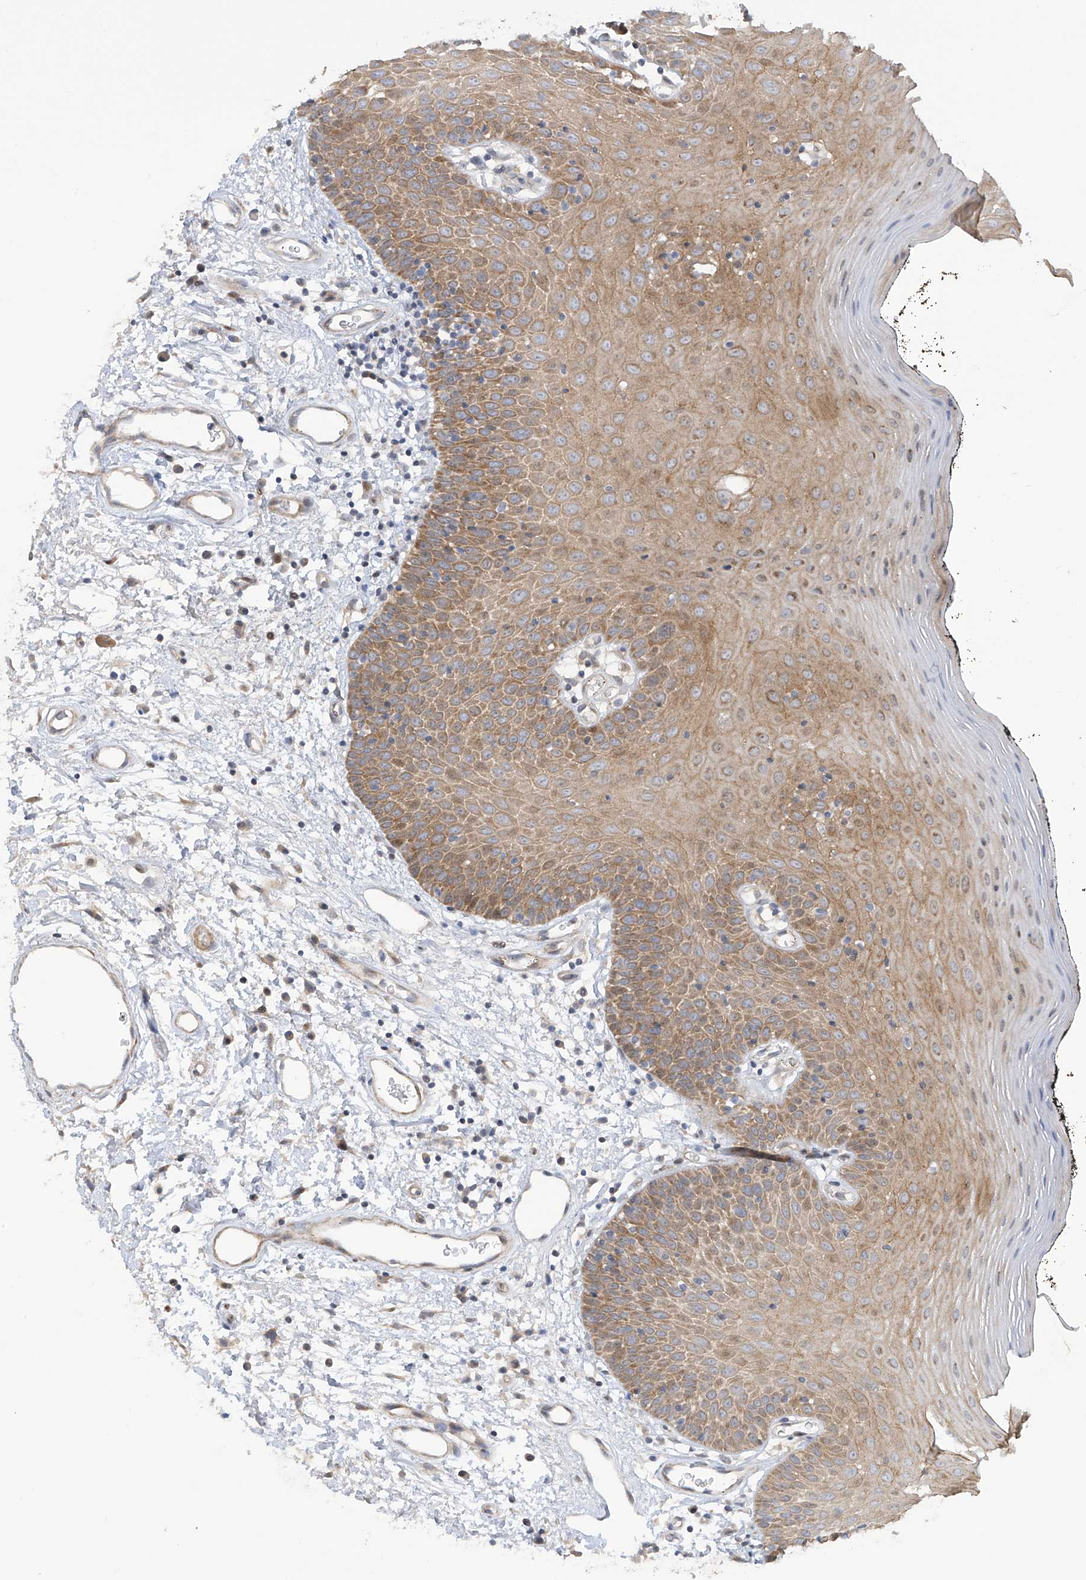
{"staining": {"intensity": "moderate", "quantity": ">75%", "location": "cytoplasmic/membranous"}, "tissue": "oral mucosa", "cell_type": "Squamous epithelial cells", "image_type": "normal", "snomed": [{"axis": "morphology", "description": "Normal tissue, NOS"}, {"axis": "topography", "description": "Oral tissue"}], "caption": "DAB immunohistochemical staining of normal human oral mucosa displays moderate cytoplasmic/membranous protein staining in about >75% of squamous epithelial cells.", "gene": "ZNF641", "patient": {"sex": "male", "age": 74}}